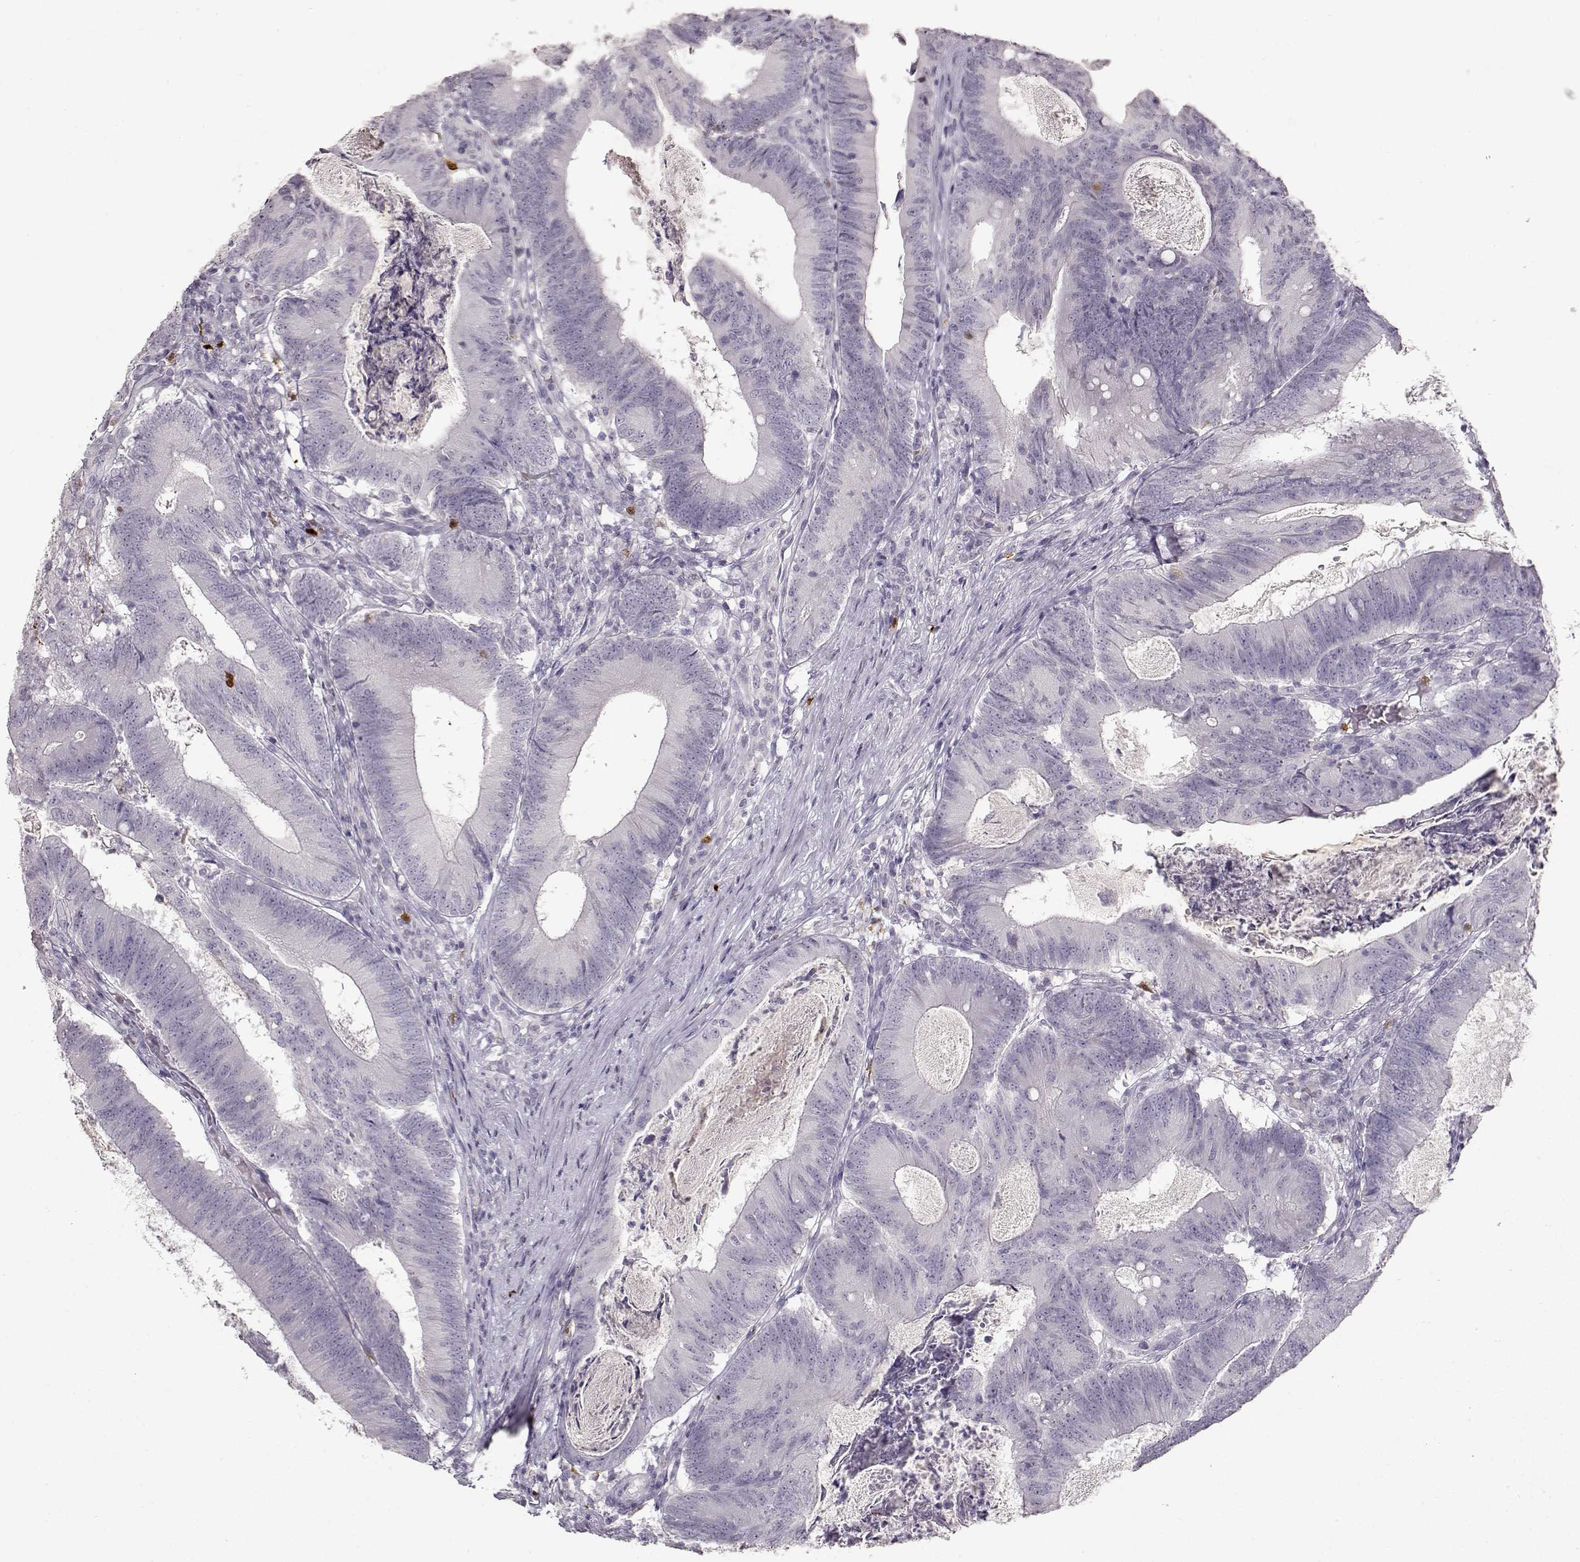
{"staining": {"intensity": "negative", "quantity": "none", "location": "none"}, "tissue": "colorectal cancer", "cell_type": "Tumor cells", "image_type": "cancer", "snomed": [{"axis": "morphology", "description": "Adenocarcinoma, NOS"}, {"axis": "topography", "description": "Colon"}], "caption": "Immunohistochemistry (IHC) histopathology image of human adenocarcinoma (colorectal) stained for a protein (brown), which shows no expression in tumor cells.", "gene": "S100B", "patient": {"sex": "female", "age": 70}}